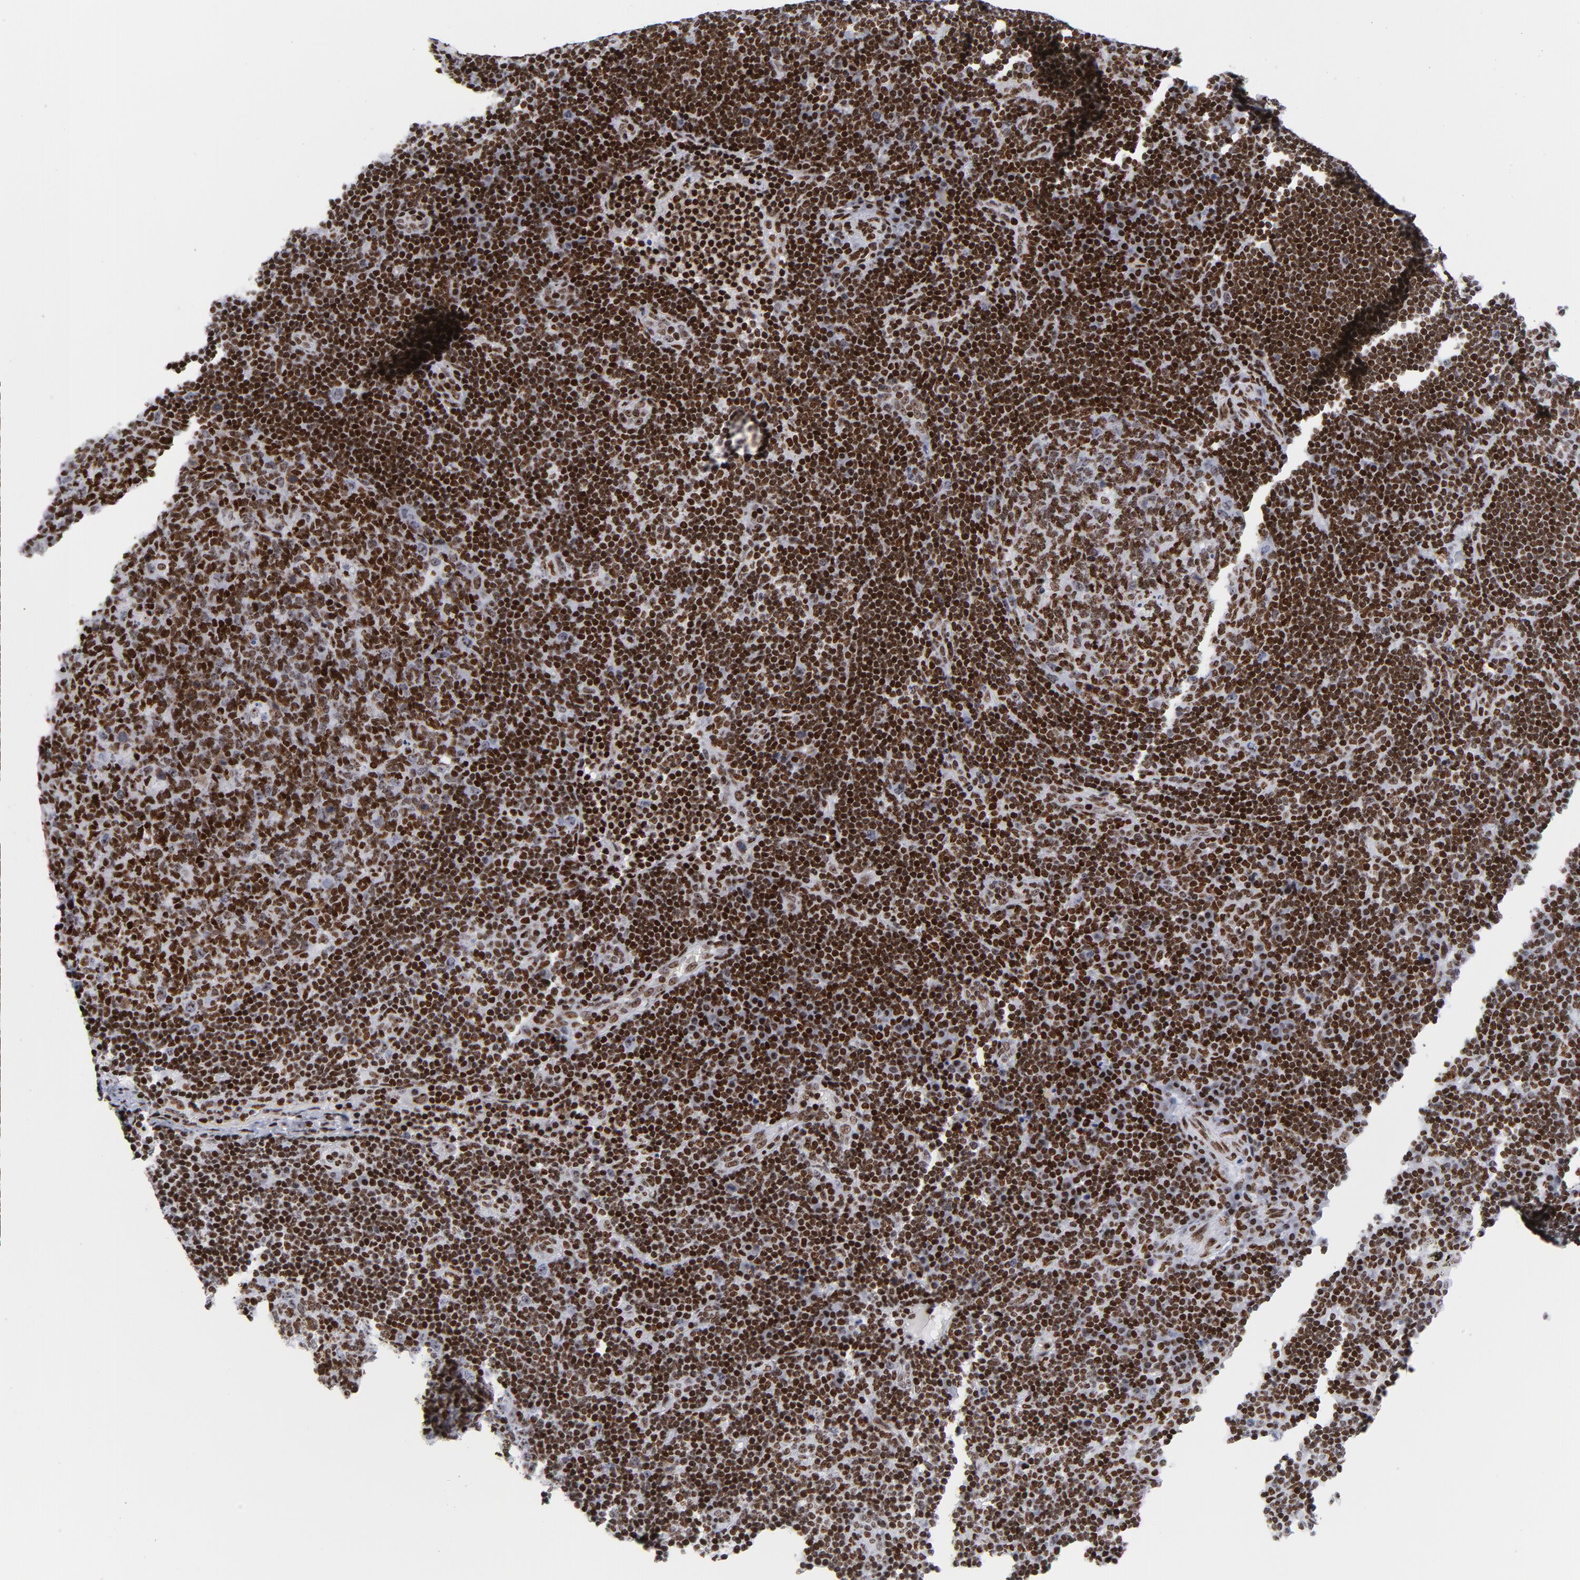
{"staining": {"intensity": "strong", "quantity": ">75%", "location": "nuclear"}, "tissue": "lymph node", "cell_type": "Germinal center cells", "image_type": "normal", "snomed": [{"axis": "morphology", "description": "Normal tissue, NOS"}, {"axis": "morphology", "description": "Squamous cell carcinoma, metastatic, NOS"}, {"axis": "topography", "description": "Lymph node"}], "caption": "Protein analysis of normal lymph node reveals strong nuclear staining in approximately >75% of germinal center cells.", "gene": "TOP2B", "patient": {"sex": "female", "age": 53}}